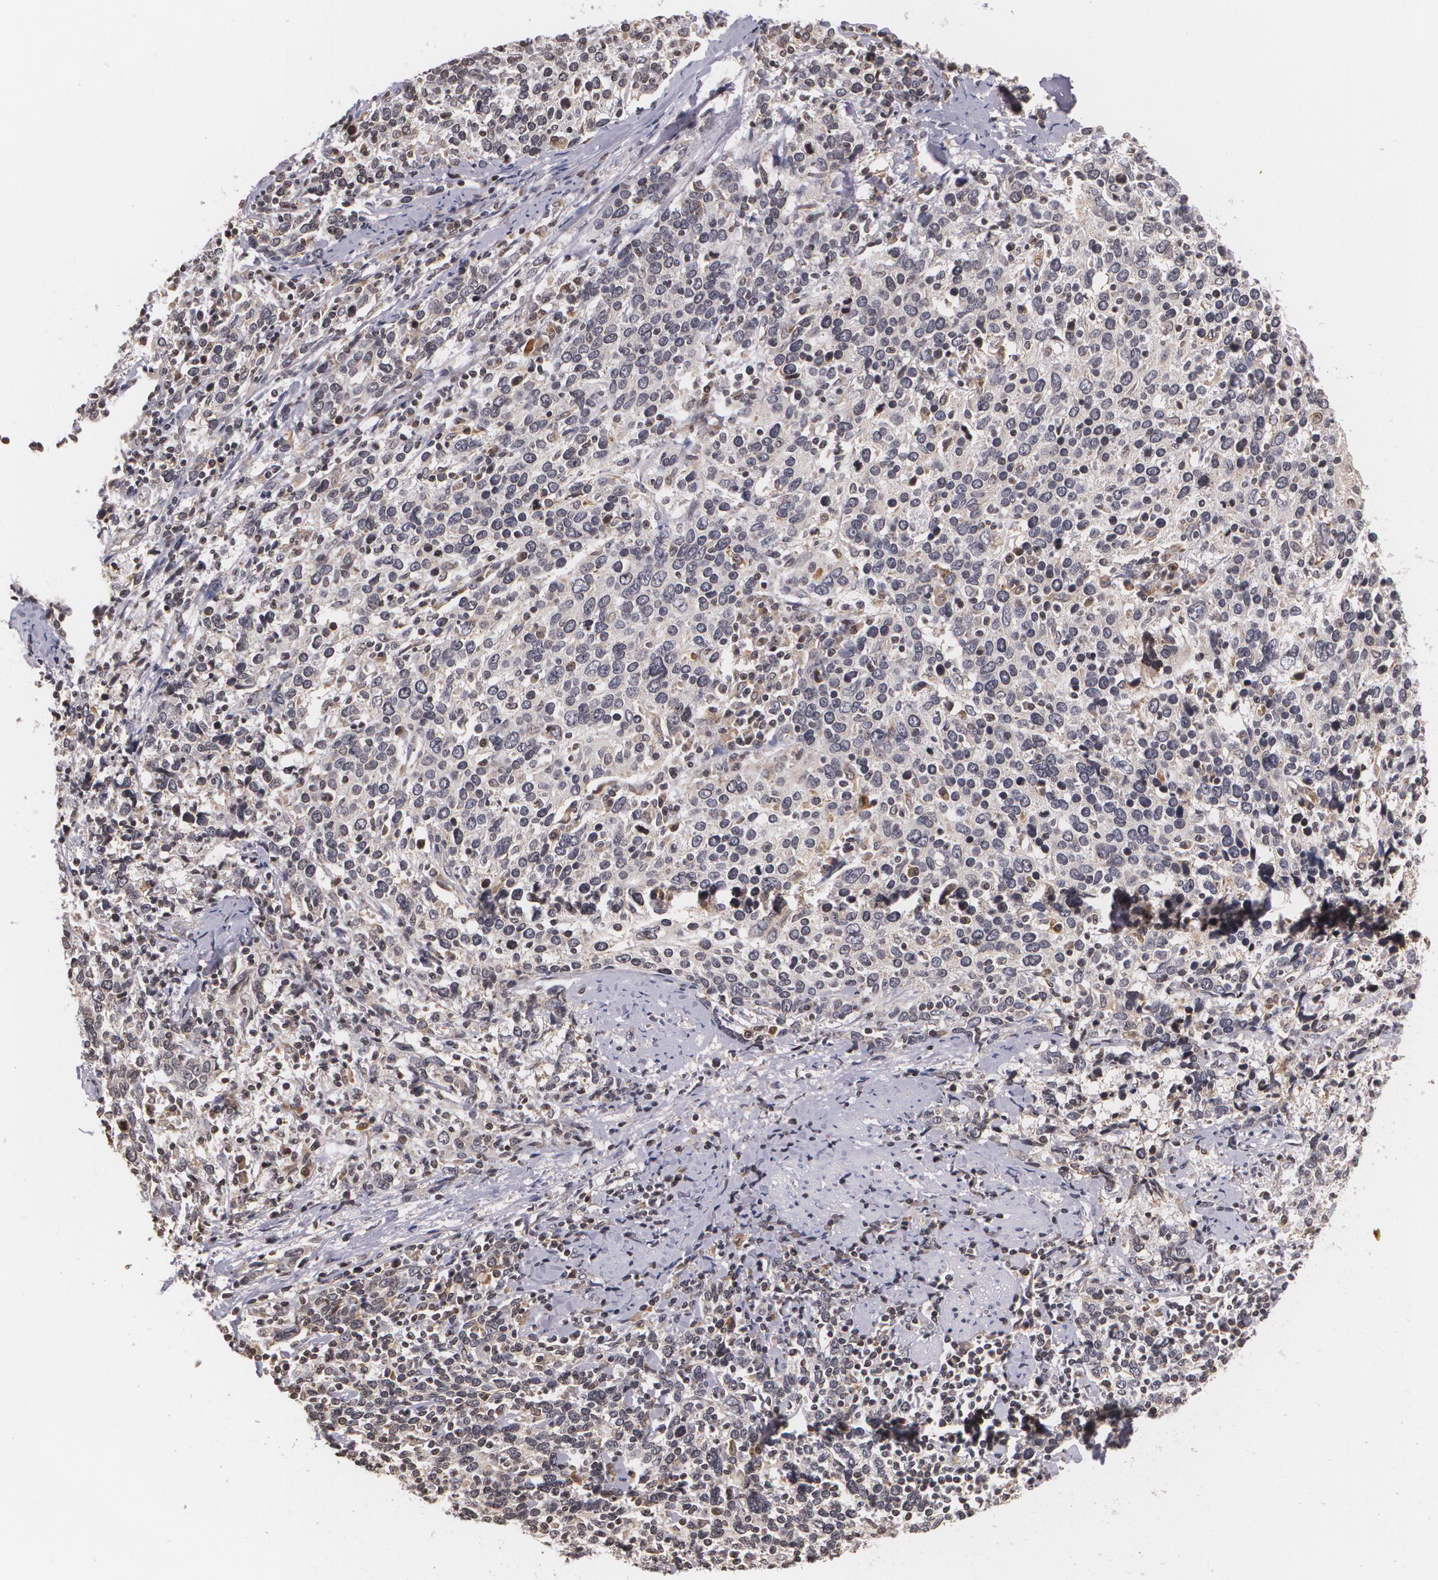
{"staining": {"intensity": "negative", "quantity": "none", "location": "none"}, "tissue": "cervical cancer", "cell_type": "Tumor cells", "image_type": "cancer", "snomed": [{"axis": "morphology", "description": "Squamous cell carcinoma, NOS"}, {"axis": "topography", "description": "Cervix"}], "caption": "Micrograph shows no significant protein positivity in tumor cells of cervical squamous cell carcinoma.", "gene": "VAV3", "patient": {"sex": "female", "age": 41}}